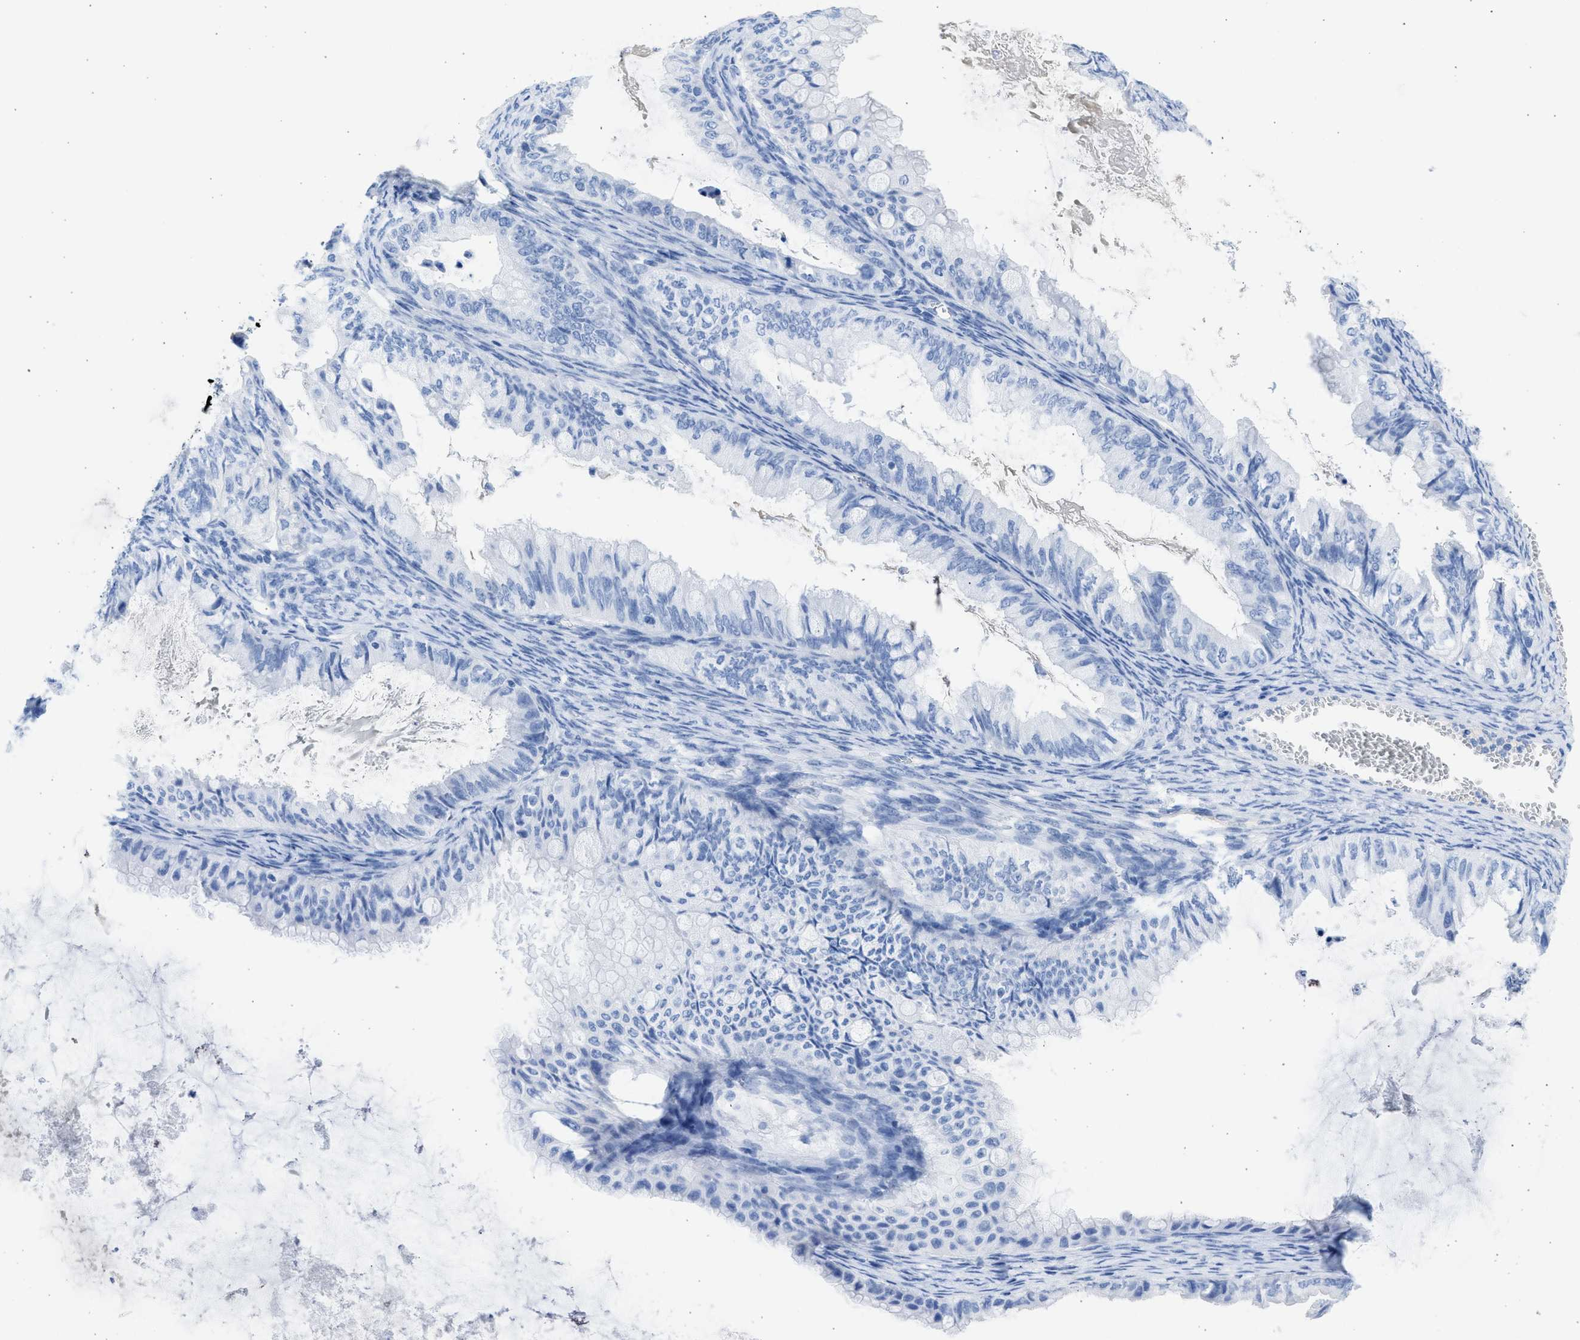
{"staining": {"intensity": "negative", "quantity": "none", "location": "none"}, "tissue": "ovarian cancer", "cell_type": "Tumor cells", "image_type": "cancer", "snomed": [{"axis": "morphology", "description": "Cystadenocarcinoma, mucinous, NOS"}, {"axis": "topography", "description": "Ovary"}], "caption": "Immunohistochemistry micrograph of human ovarian cancer stained for a protein (brown), which reveals no expression in tumor cells.", "gene": "SPATA3", "patient": {"sex": "female", "age": 80}}